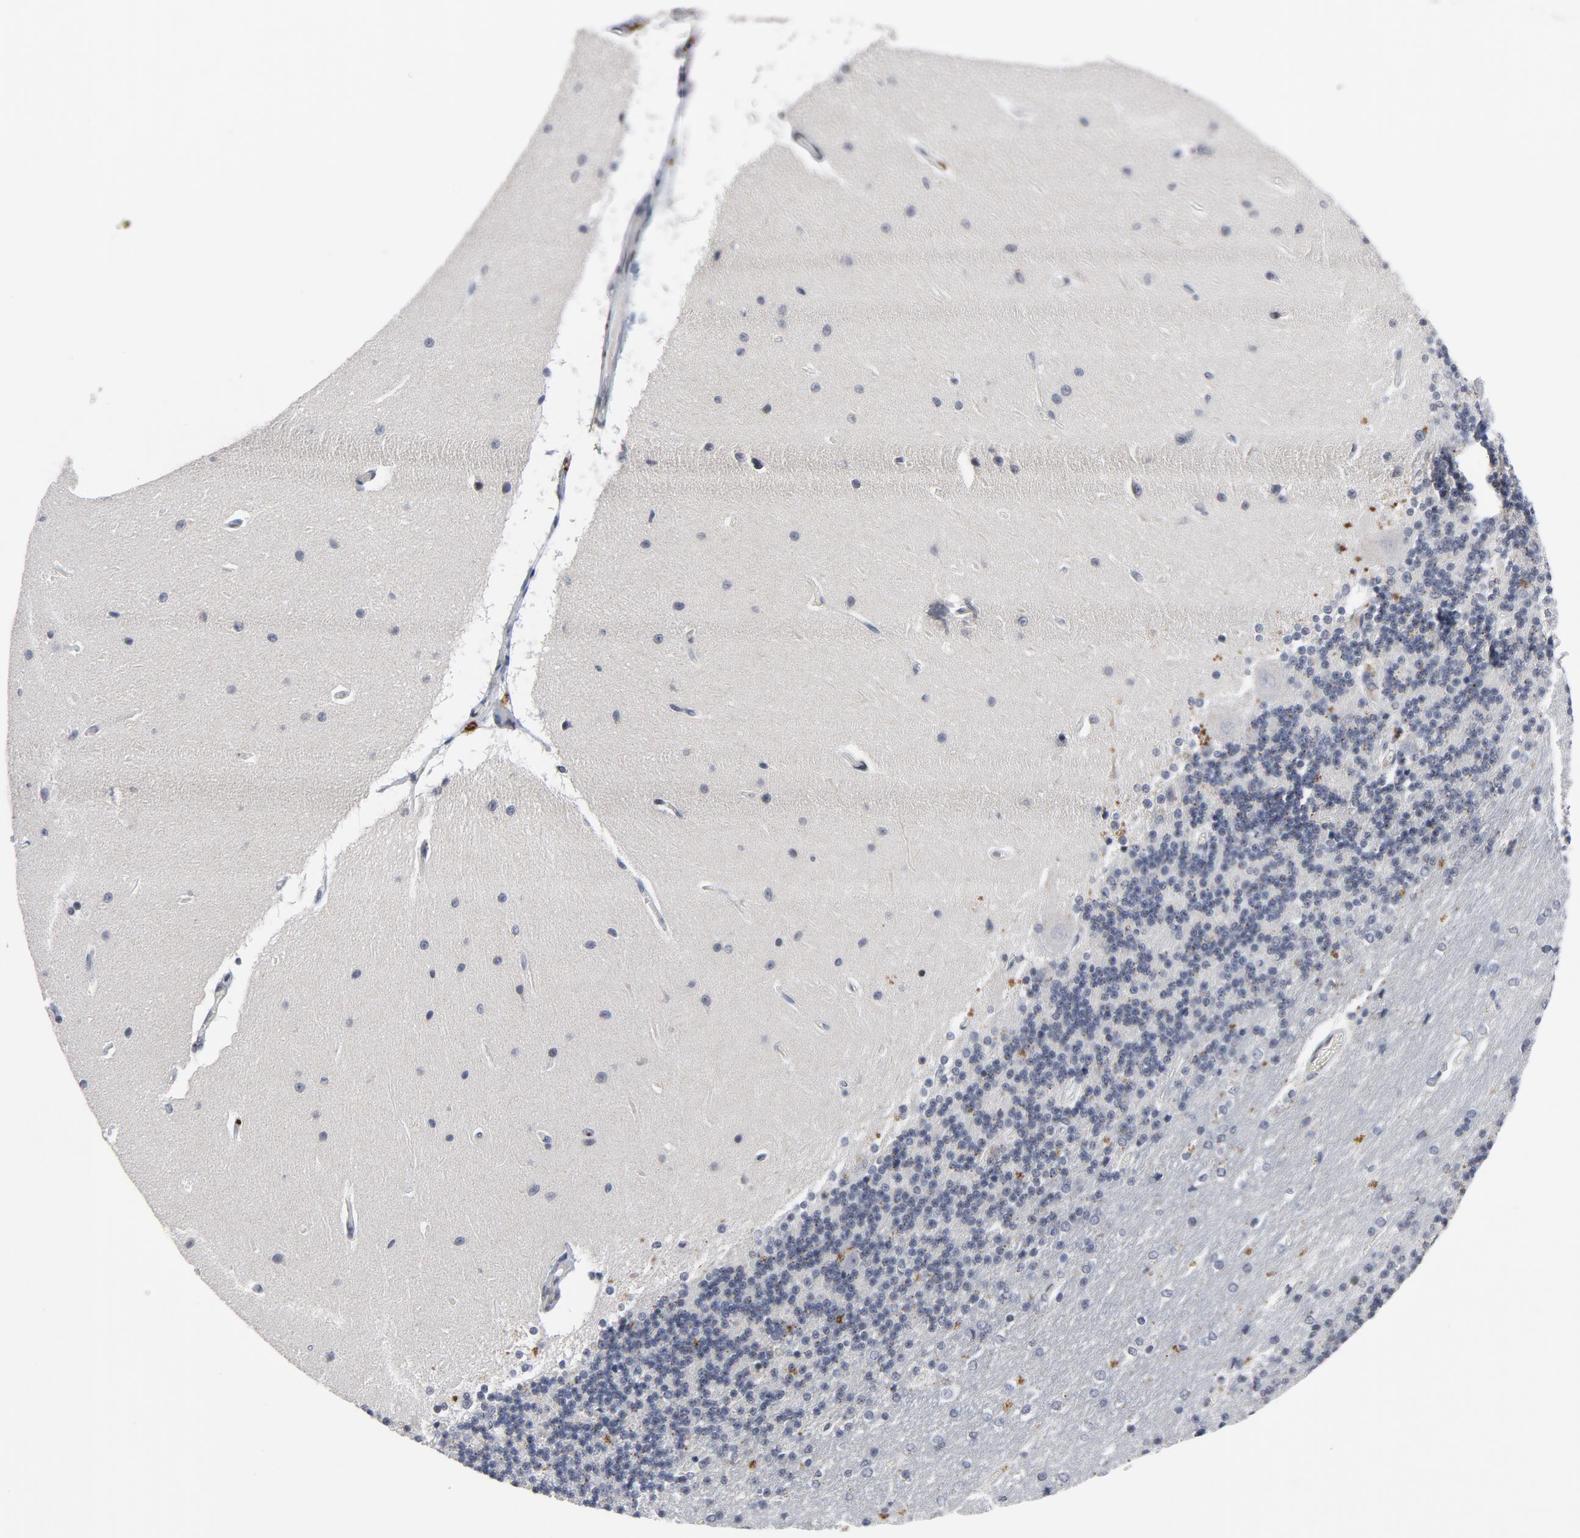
{"staining": {"intensity": "negative", "quantity": "none", "location": "none"}, "tissue": "cerebellum", "cell_type": "Cells in granular layer", "image_type": "normal", "snomed": [{"axis": "morphology", "description": "Normal tissue, NOS"}, {"axis": "topography", "description": "Cerebellum"}], "caption": "A high-resolution image shows immunohistochemistry (IHC) staining of normal cerebellum, which exhibits no significant expression in cells in granular layer.", "gene": "GABPA", "patient": {"sex": "female", "age": 54}}